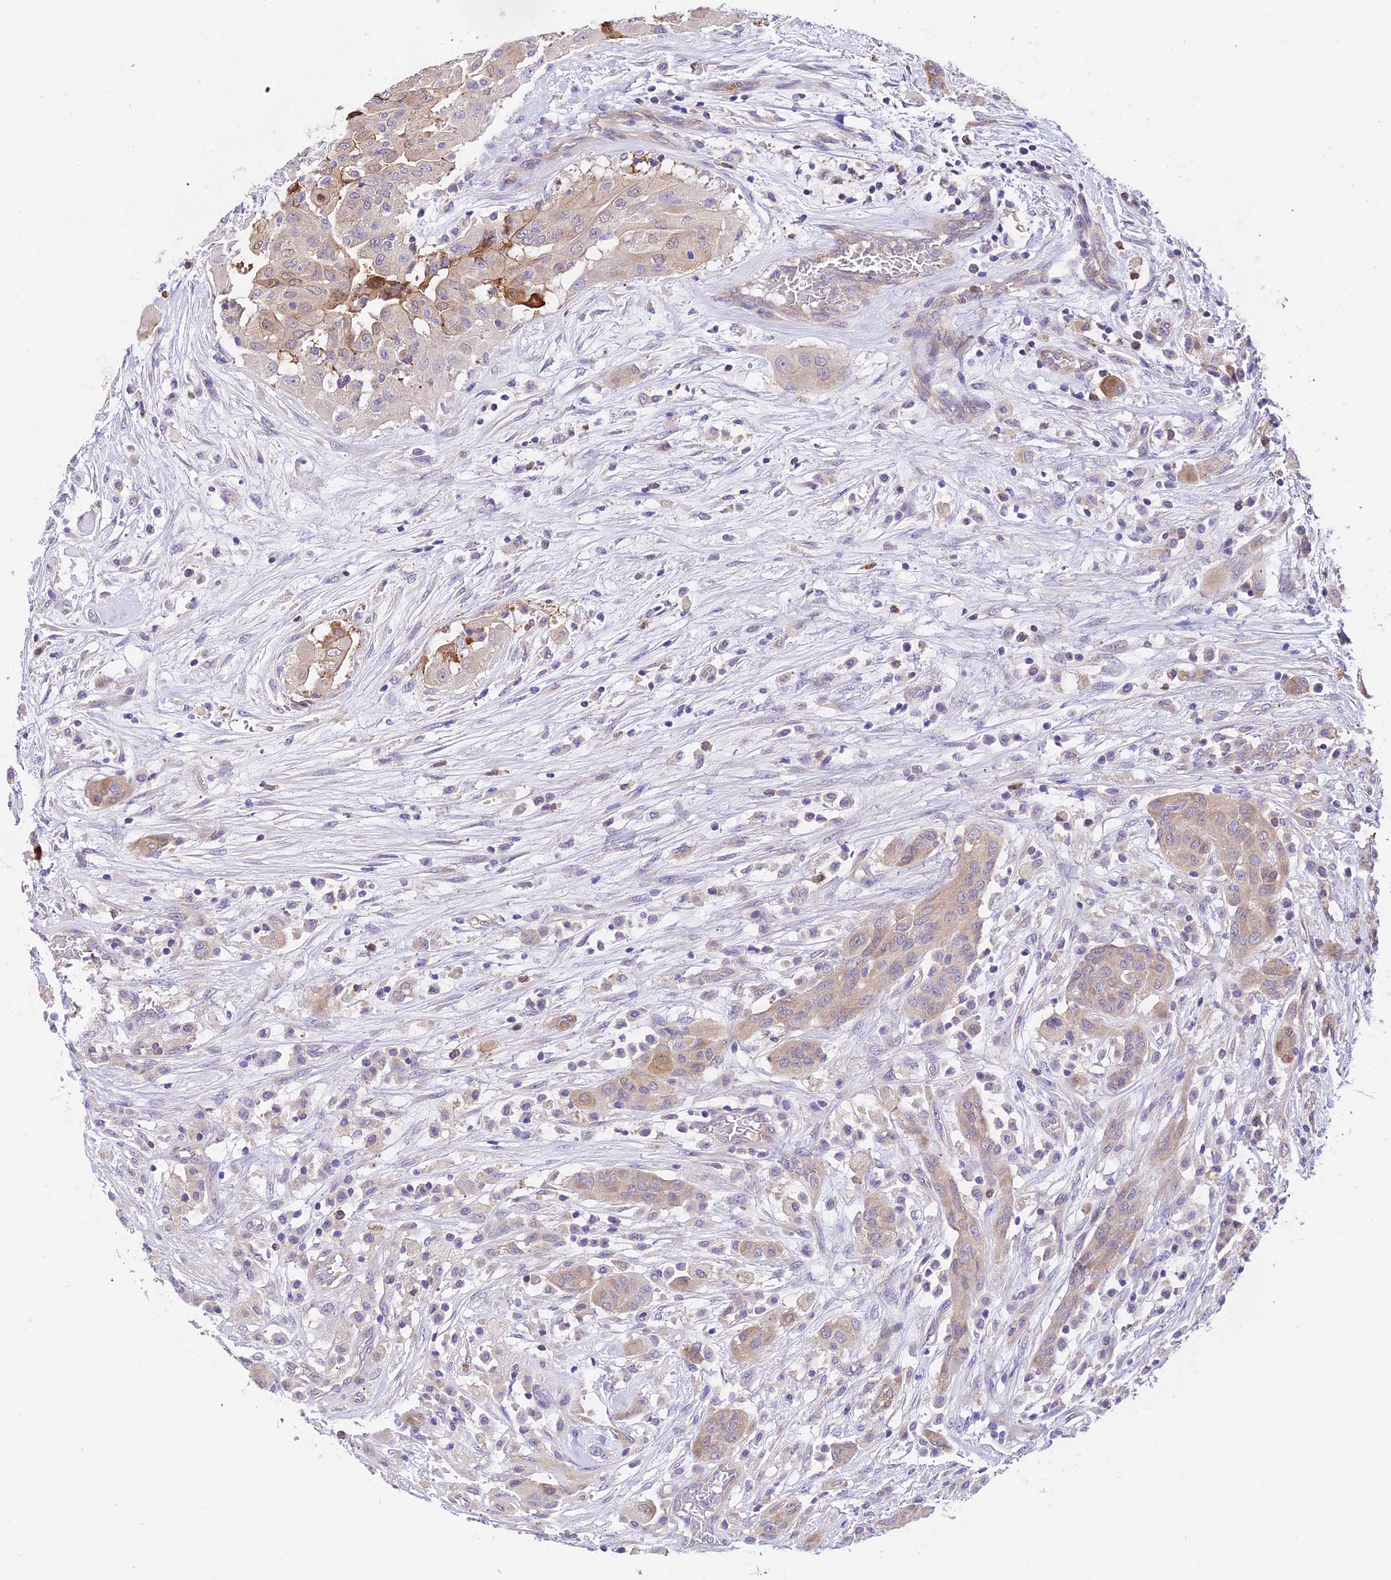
{"staining": {"intensity": "weak", "quantity": "25%-75%", "location": "cytoplasmic/membranous"}, "tissue": "thyroid cancer", "cell_type": "Tumor cells", "image_type": "cancer", "snomed": [{"axis": "morphology", "description": "Papillary adenocarcinoma, NOS"}, {"axis": "topography", "description": "Thyroid gland"}], "caption": "Immunohistochemistry (IHC) micrograph of thyroid papillary adenocarcinoma stained for a protein (brown), which displays low levels of weak cytoplasmic/membranous staining in about 25%-75% of tumor cells.", "gene": "TRIM43B", "patient": {"sex": "female", "age": 59}}